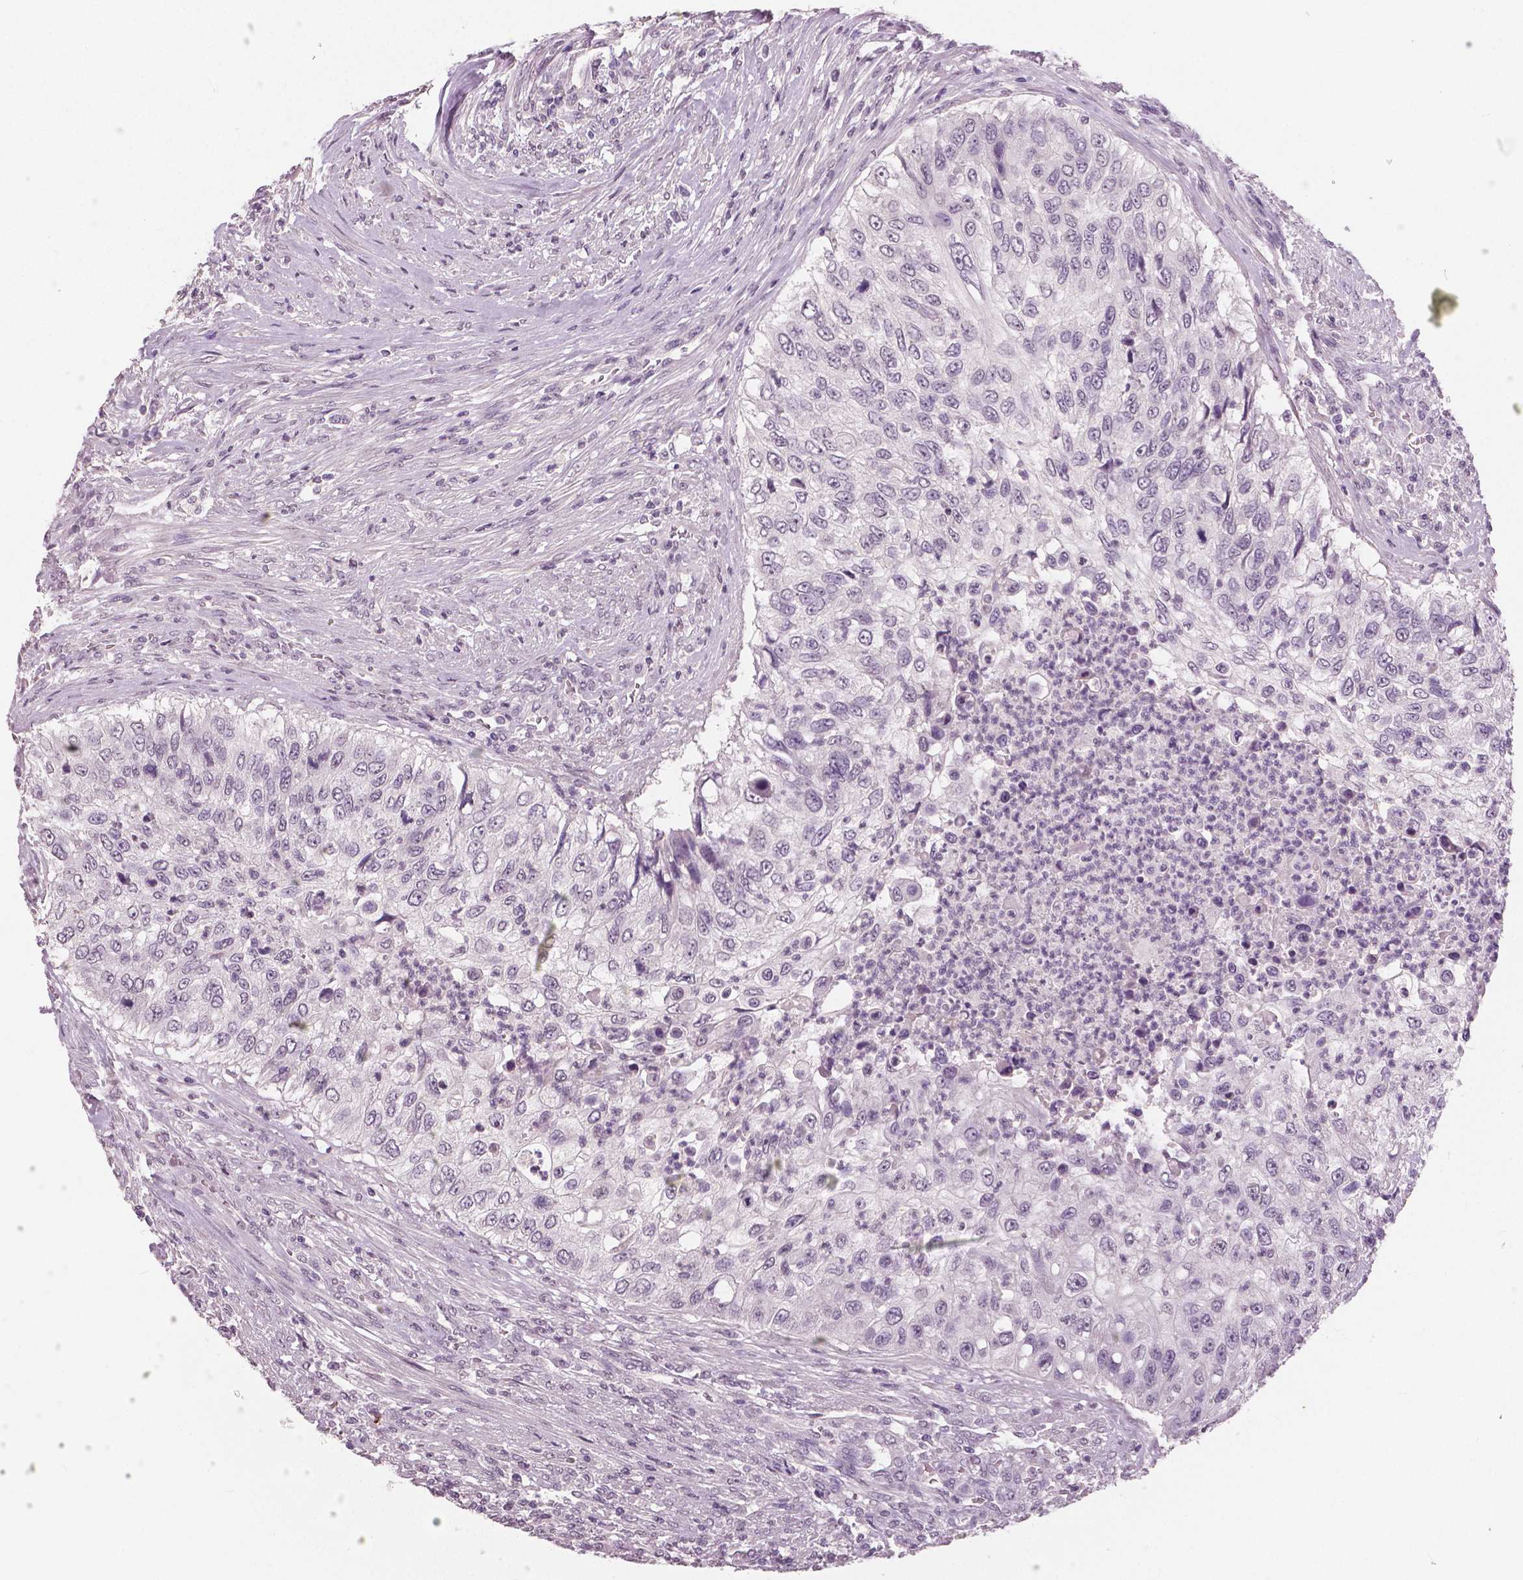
{"staining": {"intensity": "negative", "quantity": "none", "location": "none"}, "tissue": "urothelial cancer", "cell_type": "Tumor cells", "image_type": "cancer", "snomed": [{"axis": "morphology", "description": "Urothelial carcinoma, High grade"}, {"axis": "topography", "description": "Urinary bladder"}], "caption": "The immunohistochemistry image has no significant positivity in tumor cells of urothelial cancer tissue. The staining is performed using DAB brown chromogen with nuclei counter-stained in using hematoxylin.", "gene": "NECAB1", "patient": {"sex": "female", "age": 60}}